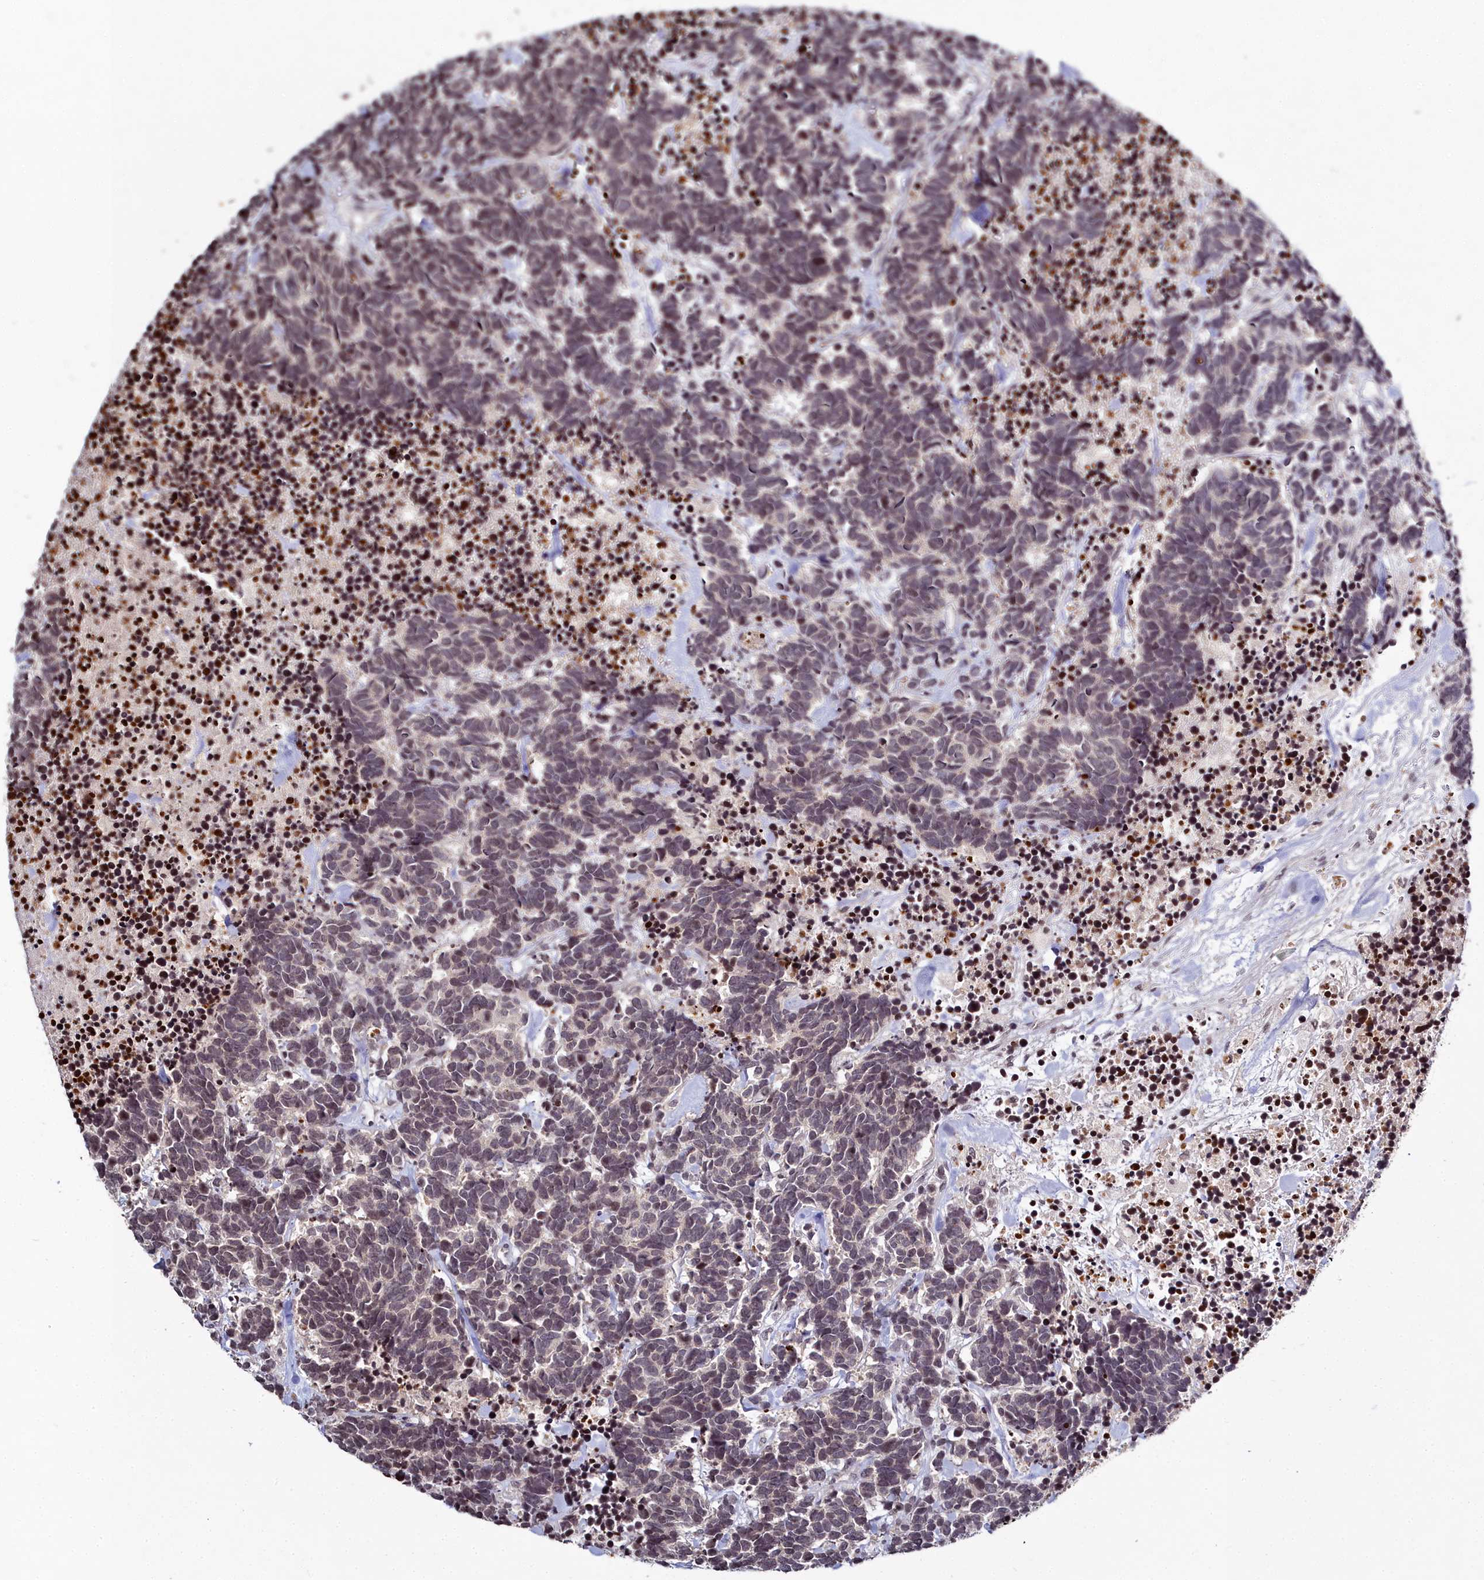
{"staining": {"intensity": "negative", "quantity": "none", "location": "none"}, "tissue": "carcinoid", "cell_type": "Tumor cells", "image_type": "cancer", "snomed": [{"axis": "morphology", "description": "Carcinoma, NOS"}, {"axis": "morphology", "description": "Carcinoid, malignant, NOS"}, {"axis": "topography", "description": "Prostate"}], "caption": "Tumor cells show no significant protein expression in carcinoid. (DAB immunohistochemistry (IHC) visualized using brightfield microscopy, high magnification).", "gene": "FZD4", "patient": {"sex": "male", "age": 57}}